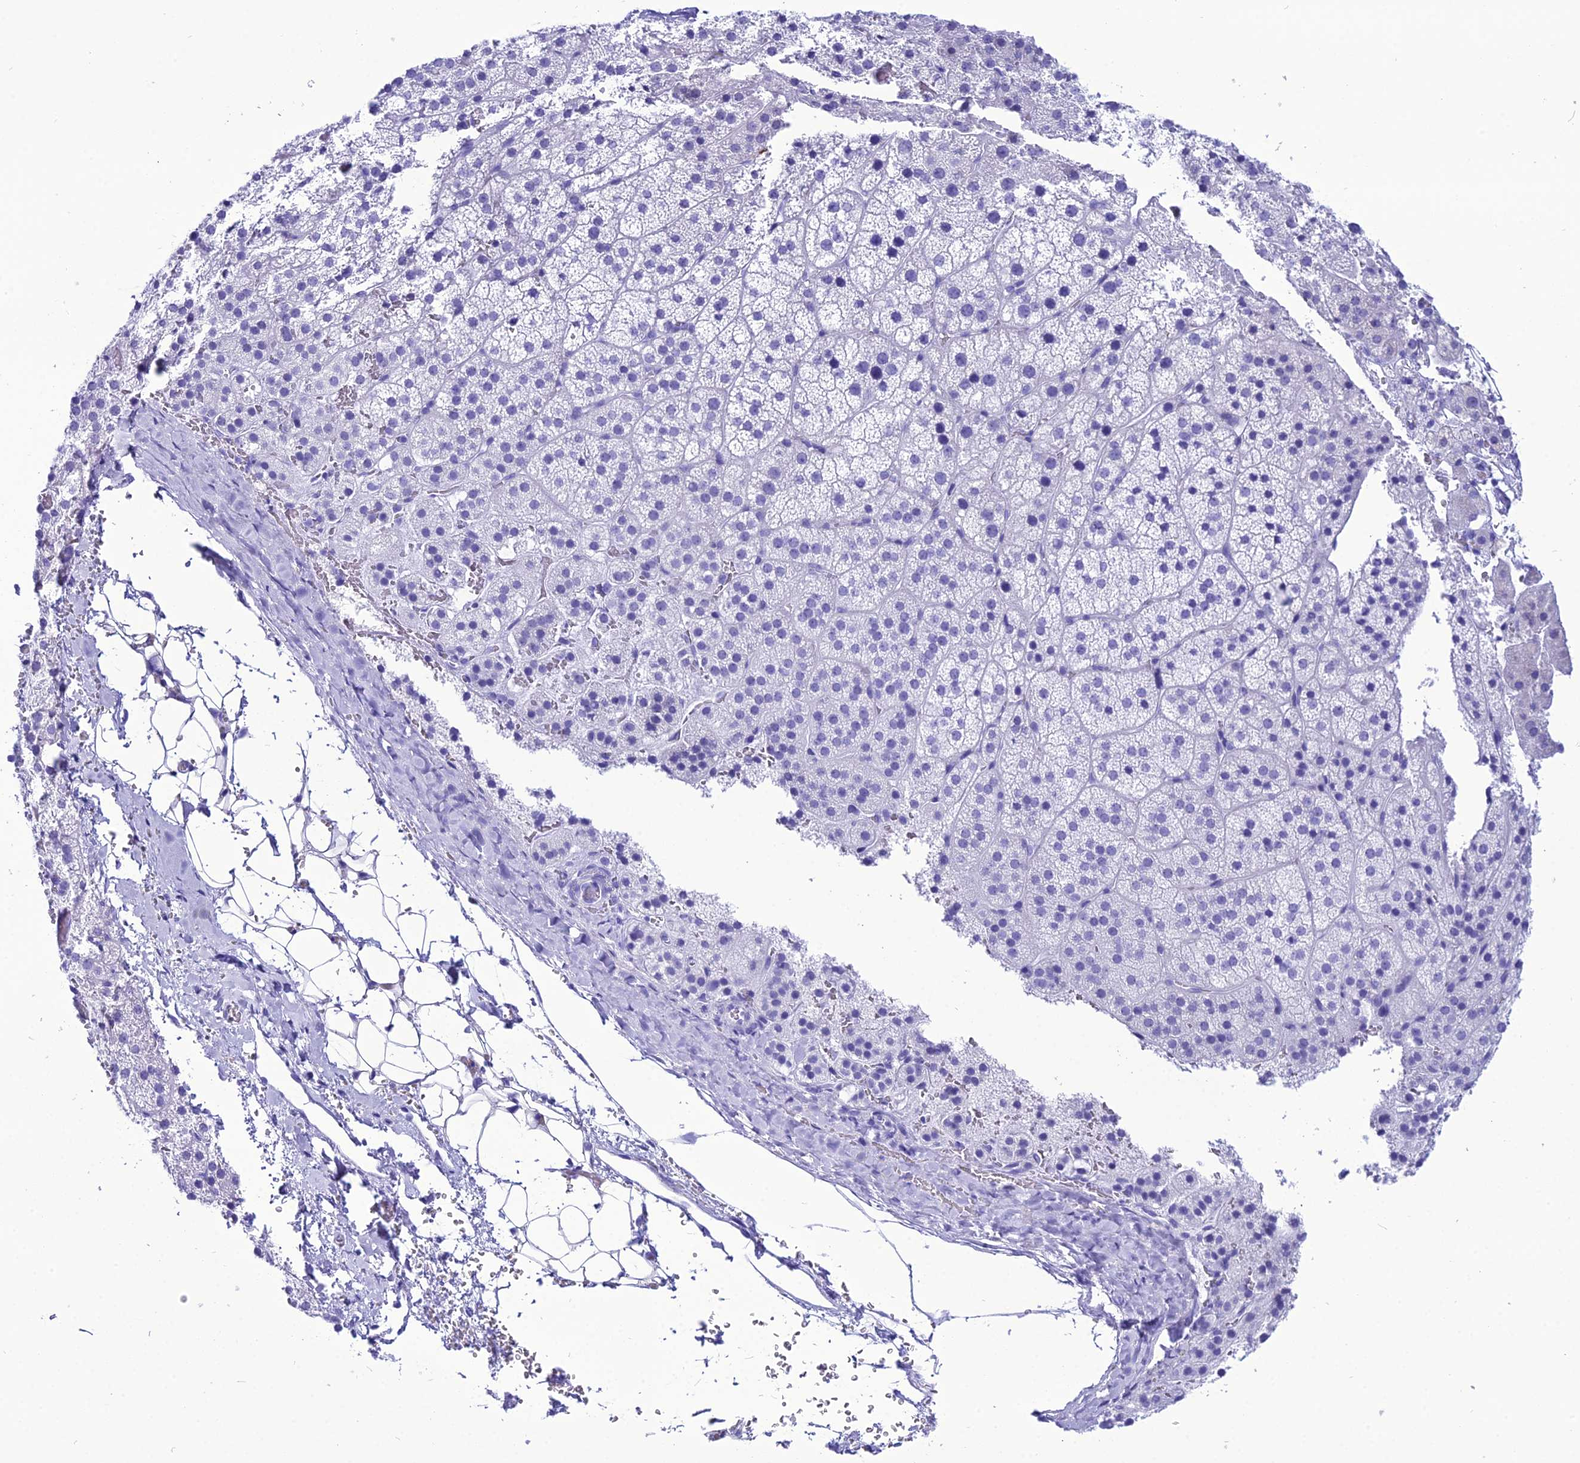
{"staining": {"intensity": "negative", "quantity": "none", "location": "none"}, "tissue": "adrenal gland", "cell_type": "Glandular cells", "image_type": "normal", "snomed": [{"axis": "morphology", "description": "Normal tissue, NOS"}, {"axis": "topography", "description": "Adrenal gland"}], "caption": "Immunohistochemistry of benign human adrenal gland shows no staining in glandular cells.", "gene": "PNMA5", "patient": {"sex": "female", "age": 44}}